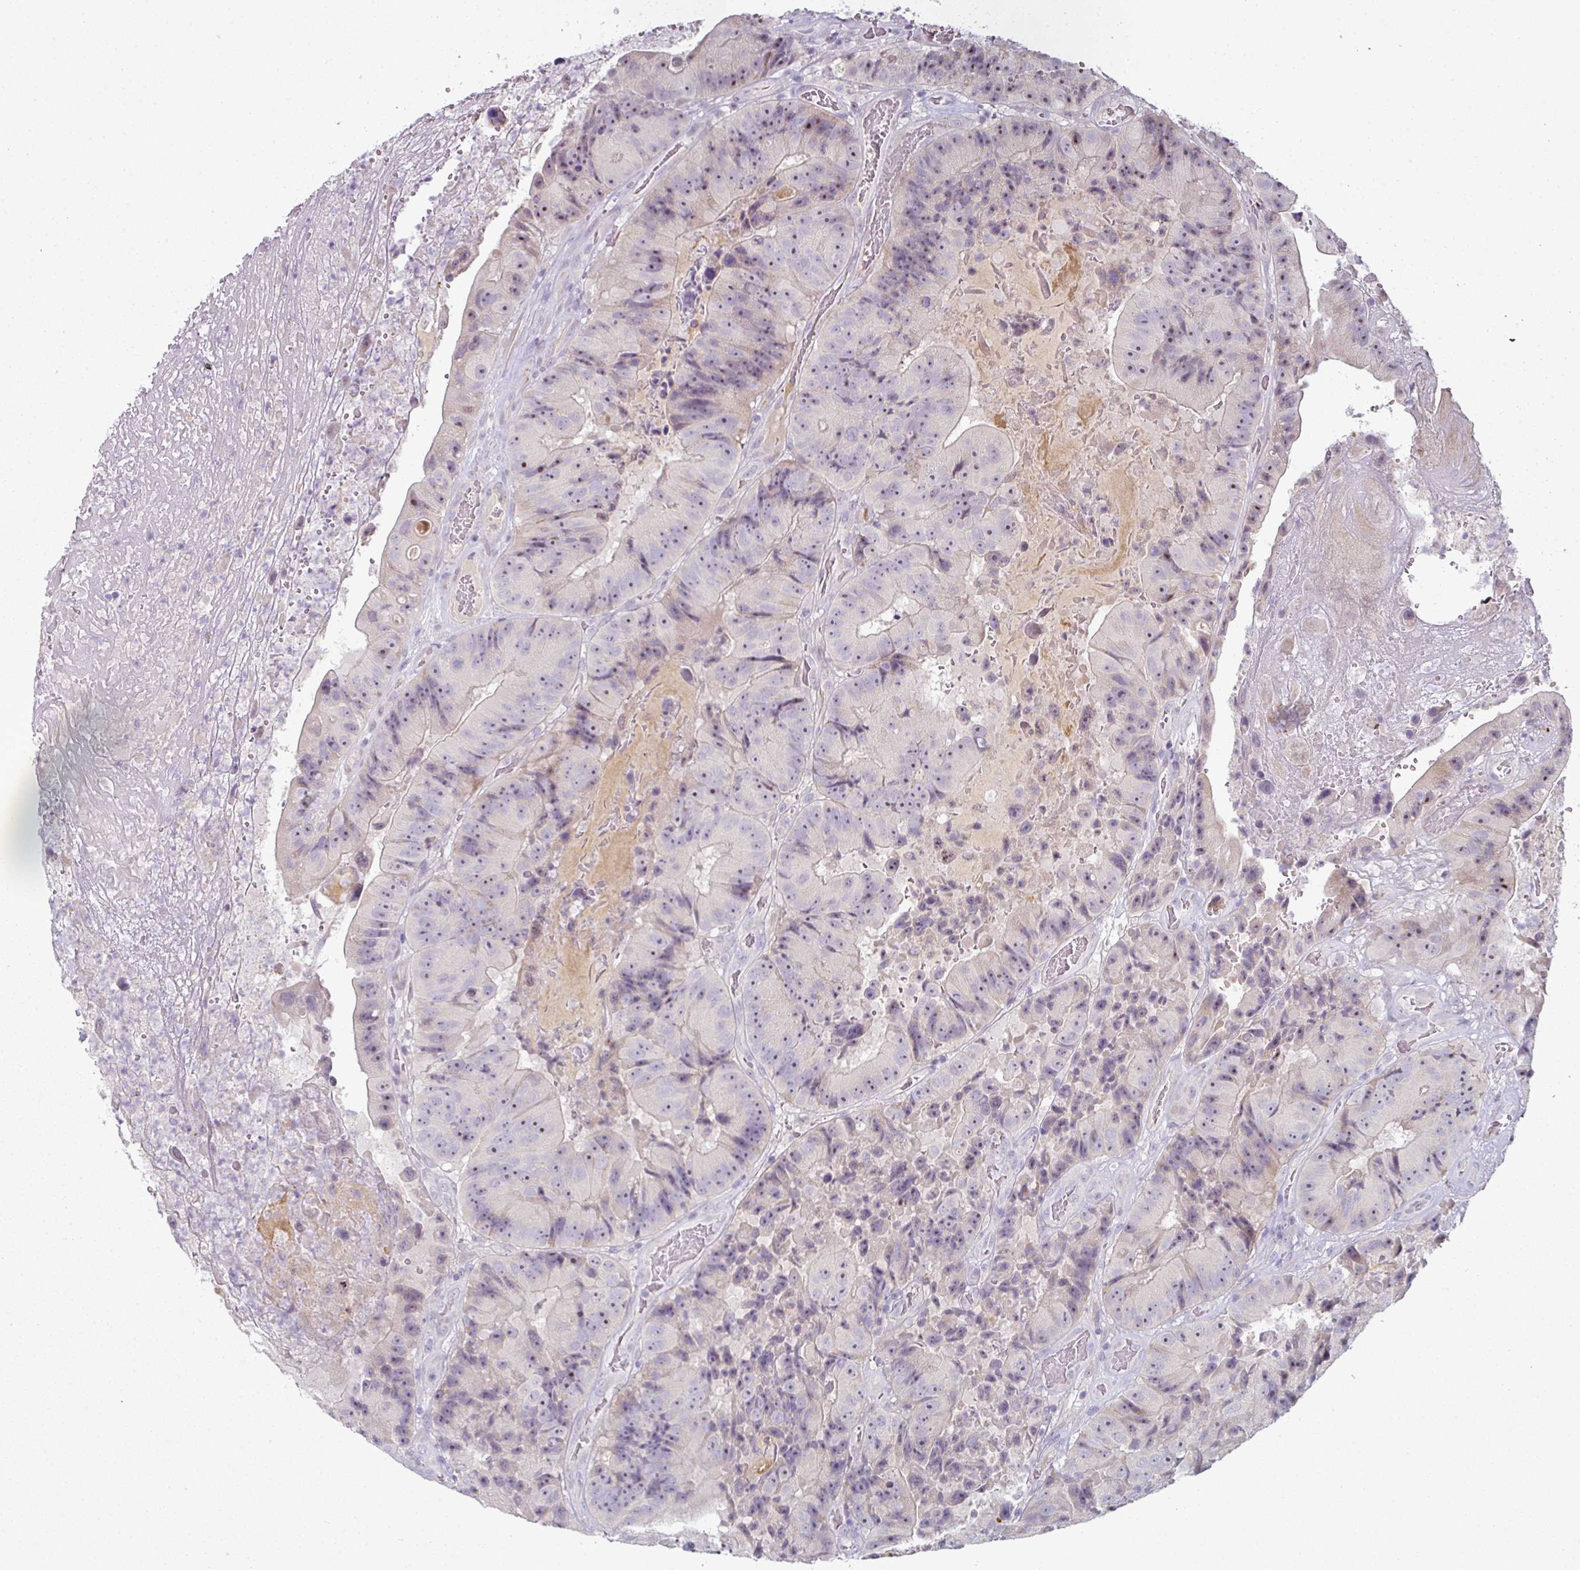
{"staining": {"intensity": "negative", "quantity": "none", "location": "none"}, "tissue": "colorectal cancer", "cell_type": "Tumor cells", "image_type": "cancer", "snomed": [{"axis": "morphology", "description": "Adenocarcinoma, NOS"}, {"axis": "topography", "description": "Colon"}], "caption": "Immunohistochemistry photomicrograph of colorectal adenocarcinoma stained for a protein (brown), which shows no staining in tumor cells.", "gene": "FHAD1", "patient": {"sex": "female", "age": 86}}